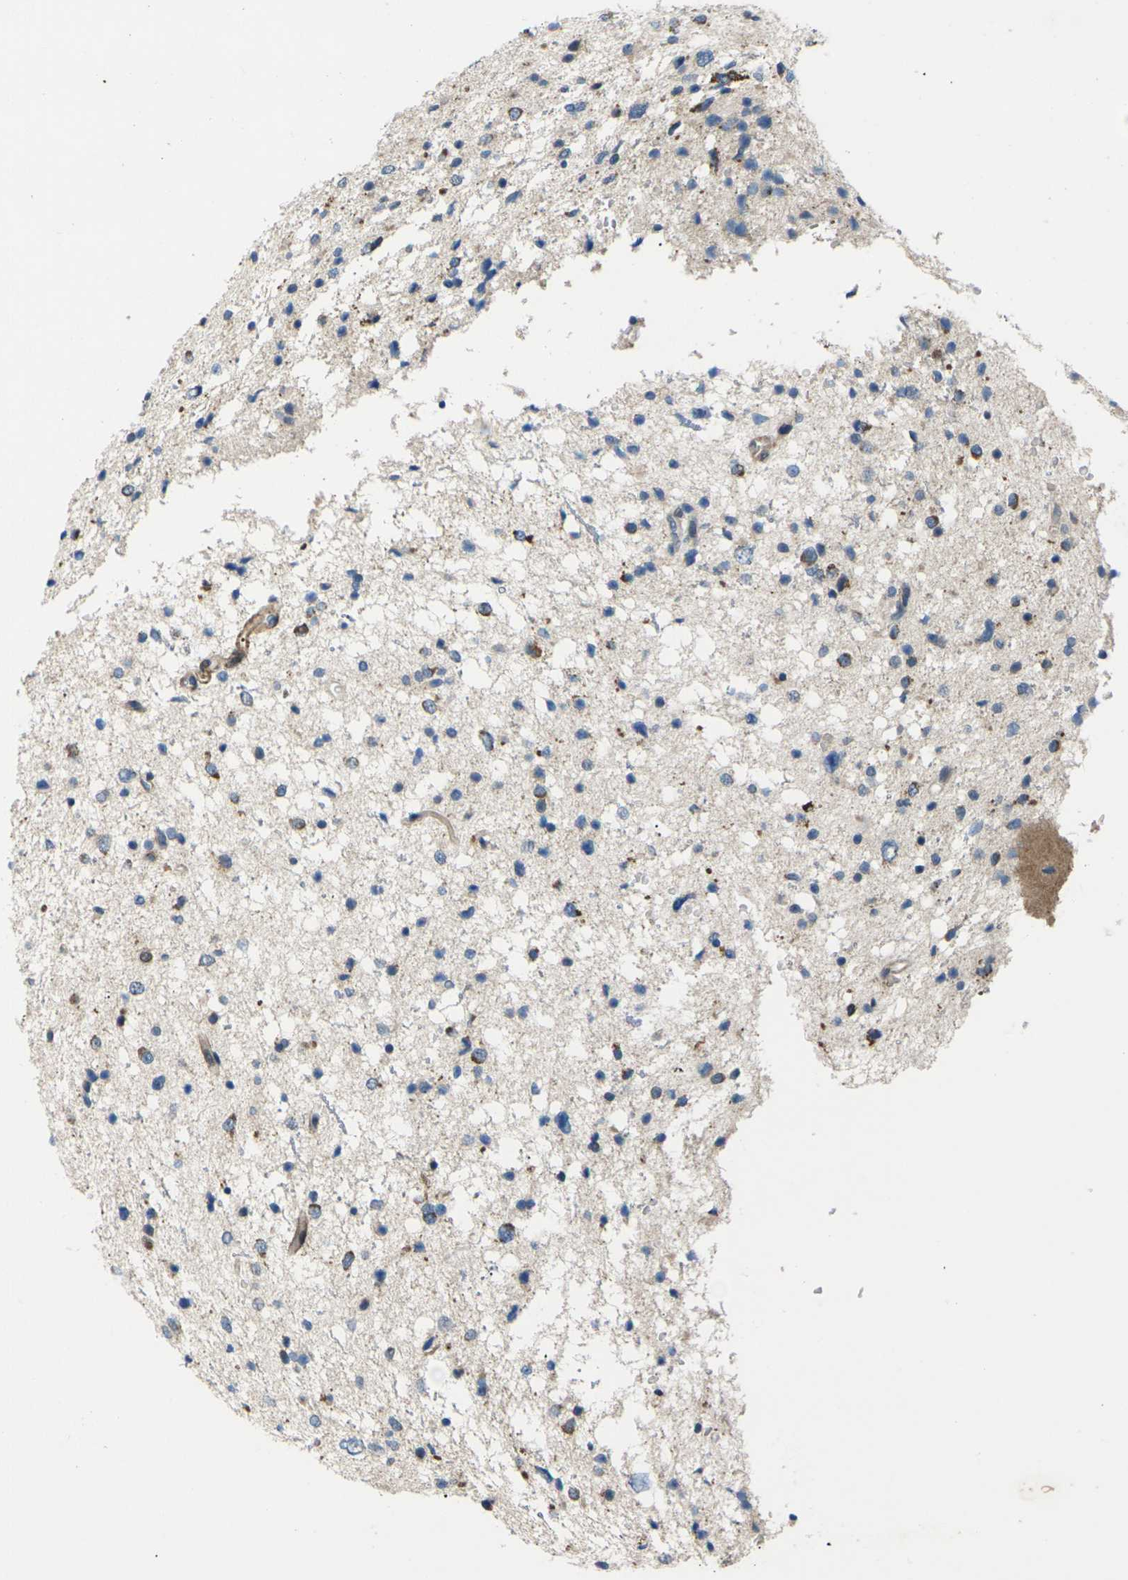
{"staining": {"intensity": "weak", "quantity": "<25%", "location": "cytoplasmic/membranous"}, "tissue": "glioma", "cell_type": "Tumor cells", "image_type": "cancer", "snomed": [{"axis": "morphology", "description": "Glioma, malignant, Low grade"}, {"axis": "topography", "description": "Brain"}], "caption": "High magnification brightfield microscopy of malignant glioma (low-grade) stained with DAB (3,3'-diaminobenzidine) (brown) and counterstained with hematoxylin (blue): tumor cells show no significant staining.", "gene": "RPS6KA3", "patient": {"sex": "female", "age": 37}}